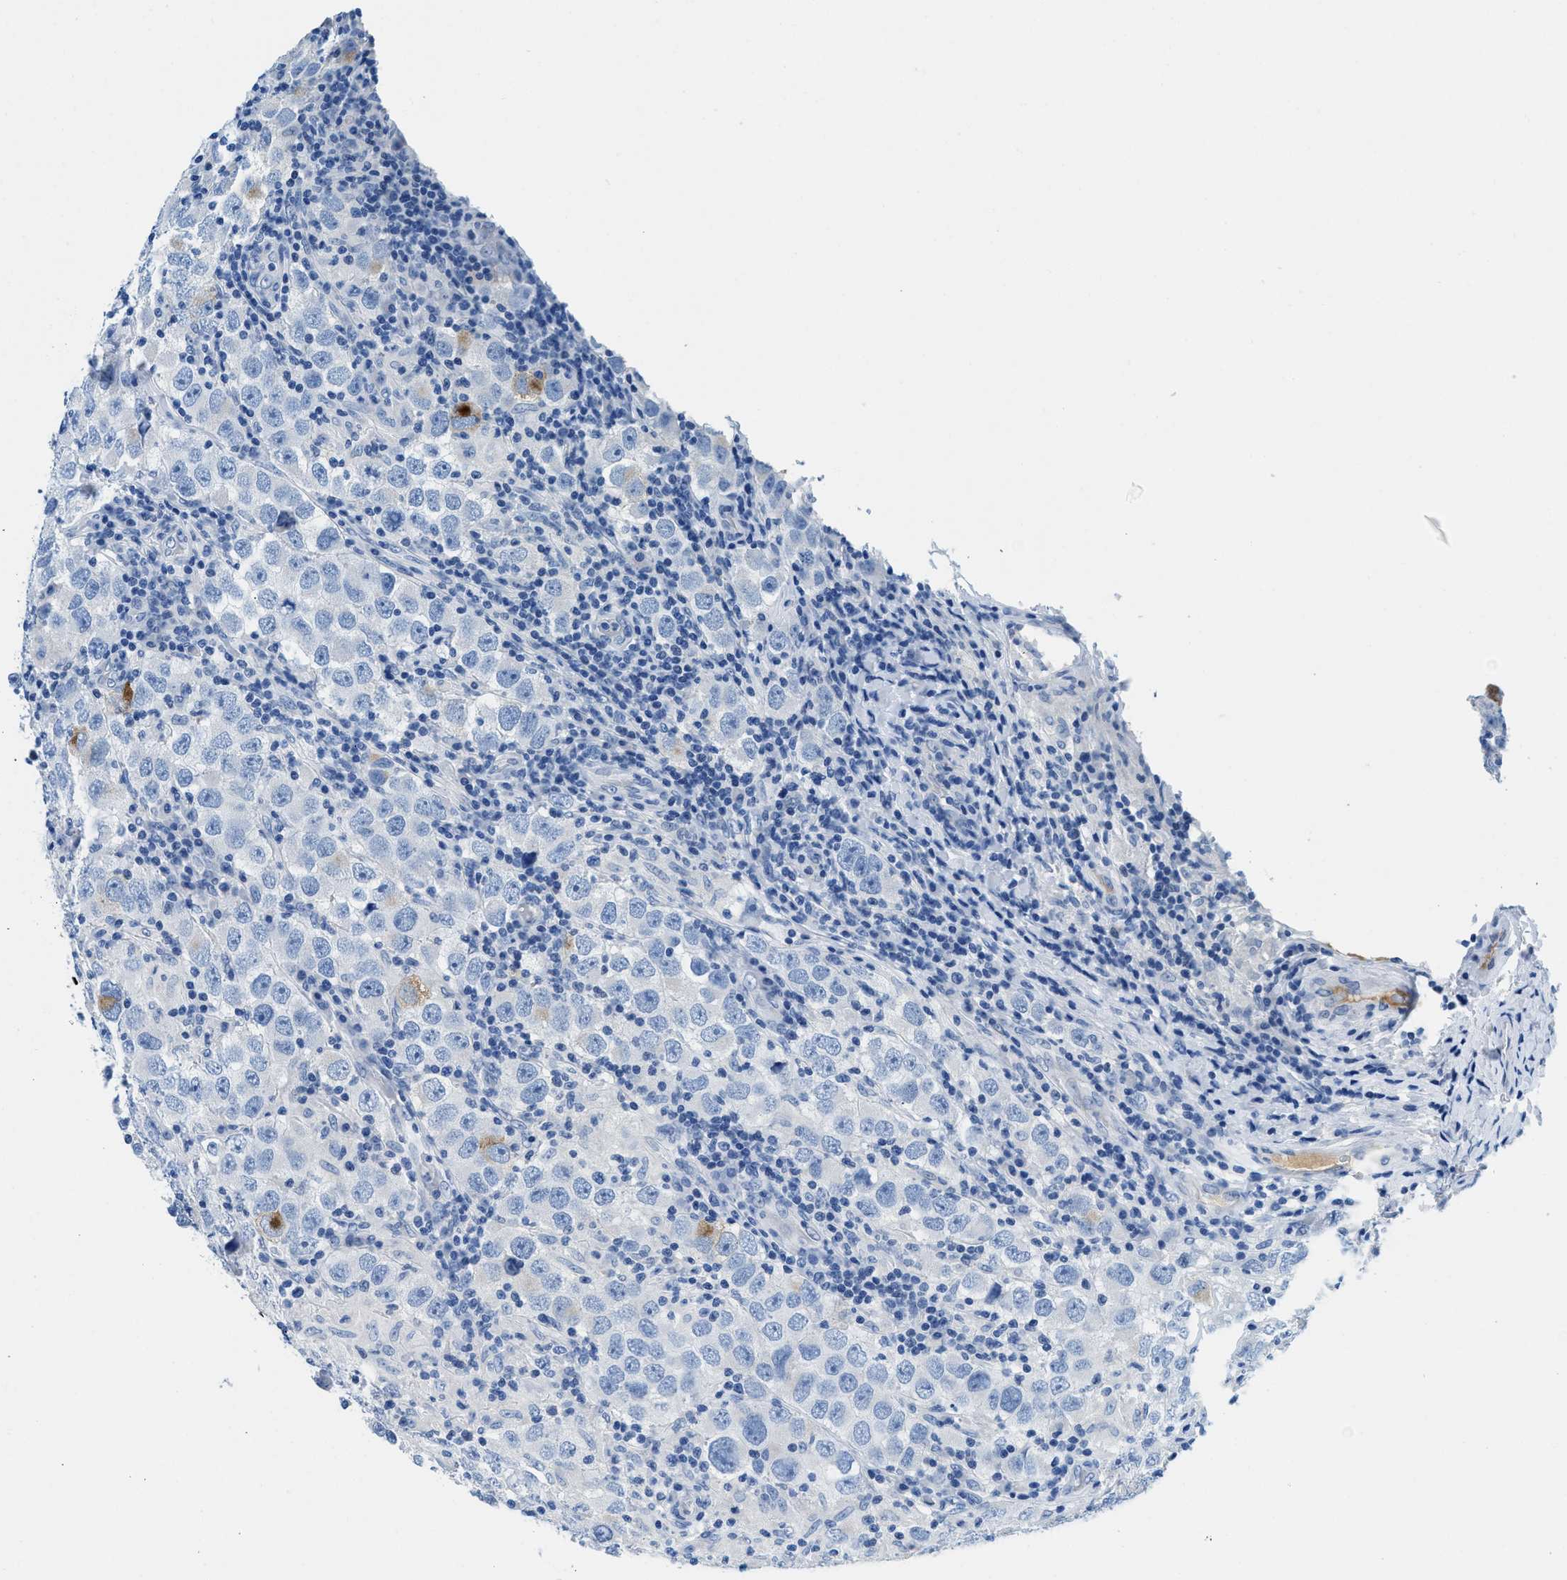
{"staining": {"intensity": "negative", "quantity": "none", "location": "none"}, "tissue": "testis cancer", "cell_type": "Tumor cells", "image_type": "cancer", "snomed": [{"axis": "morphology", "description": "Carcinoma, Embryonal, NOS"}, {"axis": "topography", "description": "Testis"}], "caption": "Immunohistochemistry (IHC) of human testis cancer demonstrates no staining in tumor cells. (IHC, brightfield microscopy, high magnification).", "gene": "MBL2", "patient": {"sex": "male", "age": 21}}